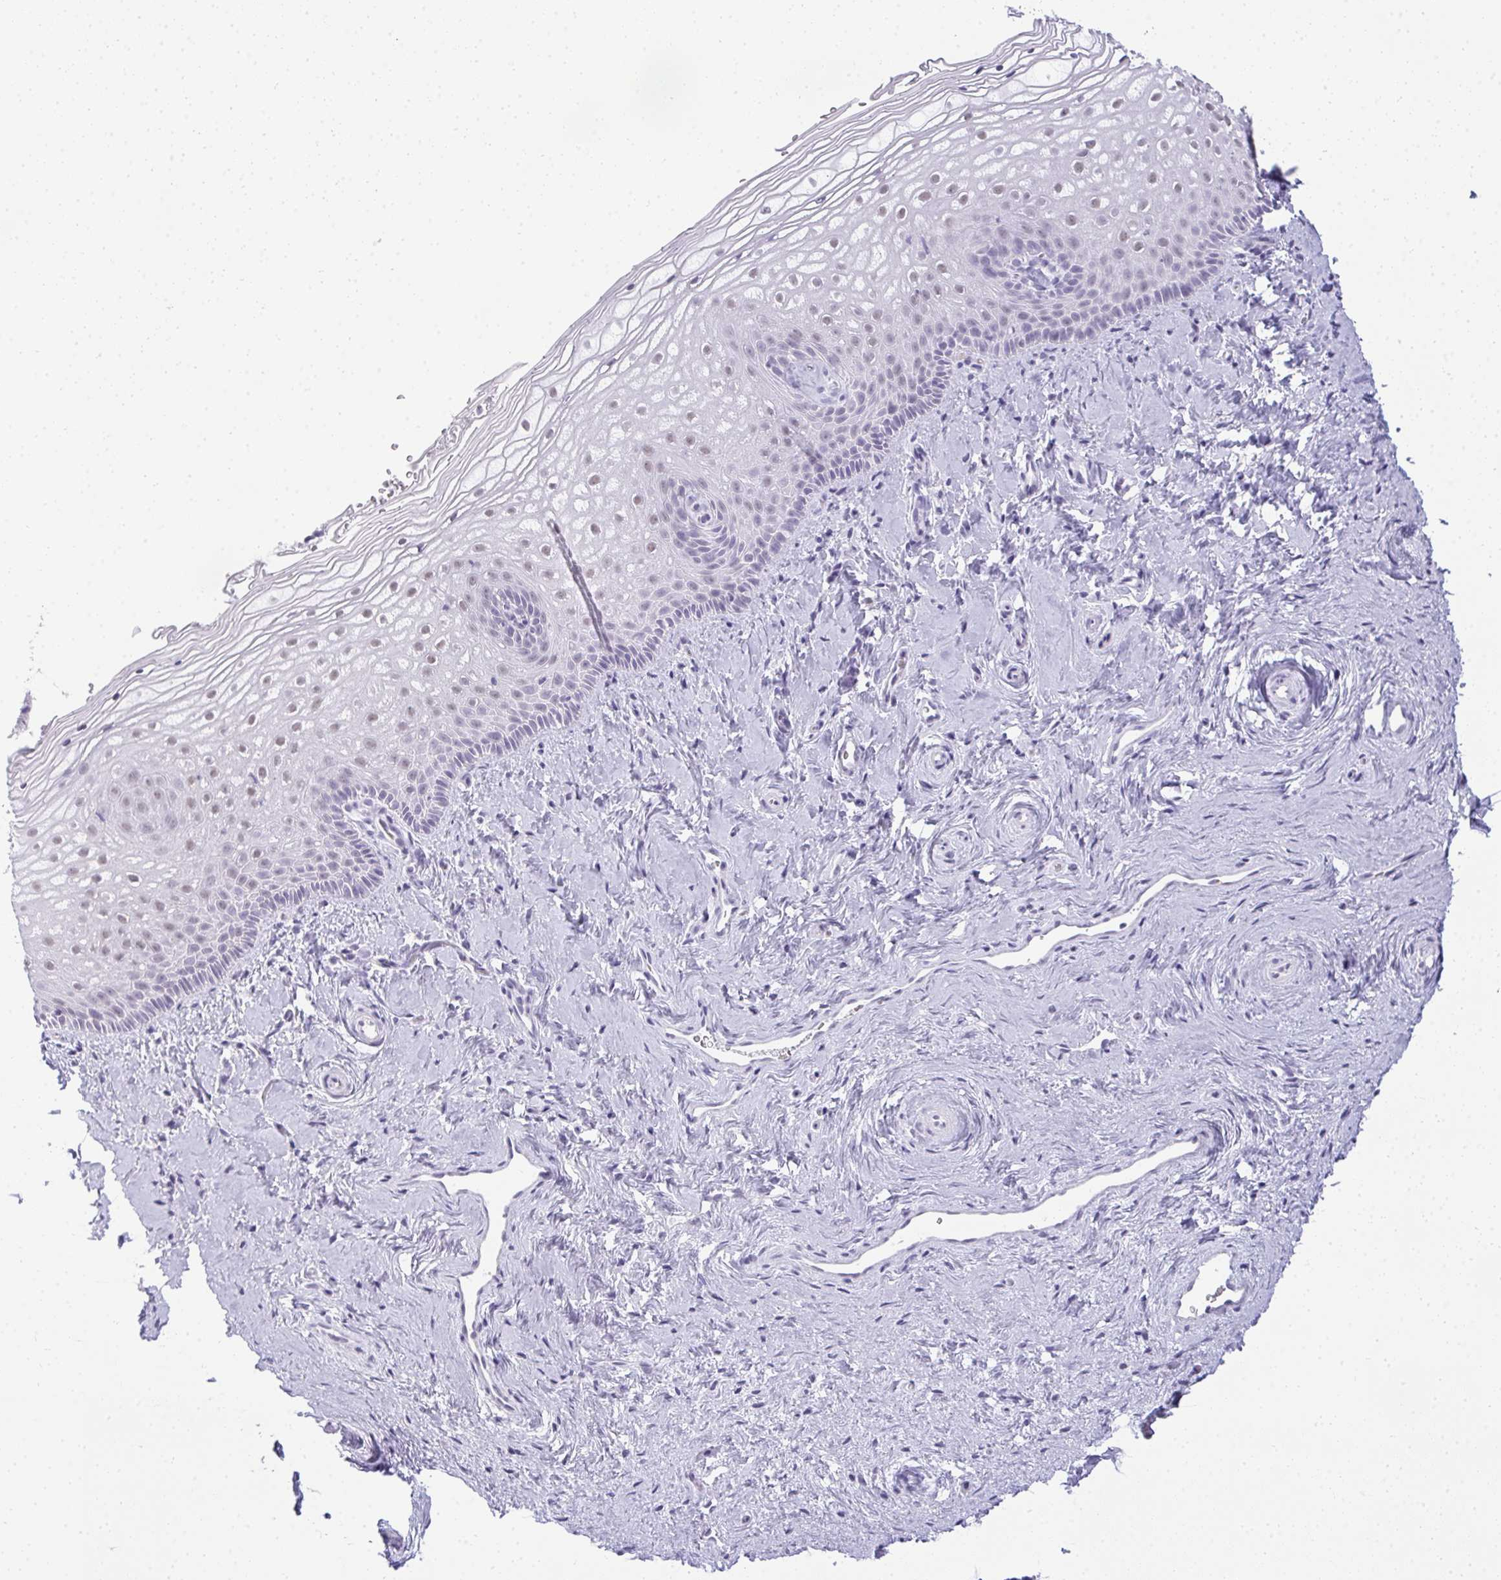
{"staining": {"intensity": "moderate", "quantity": "25%-75%", "location": "nuclear"}, "tissue": "vagina", "cell_type": "Squamous epithelial cells", "image_type": "normal", "snomed": [{"axis": "morphology", "description": "Normal tissue, NOS"}, {"axis": "topography", "description": "Vagina"}], "caption": "High-magnification brightfield microscopy of unremarkable vagina stained with DAB (brown) and counterstained with hematoxylin (blue). squamous epithelial cells exhibit moderate nuclear staining is appreciated in approximately25%-75% of cells.", "gene": "PLA2G1B", "patient": {"sex": "female", "age": 51}}